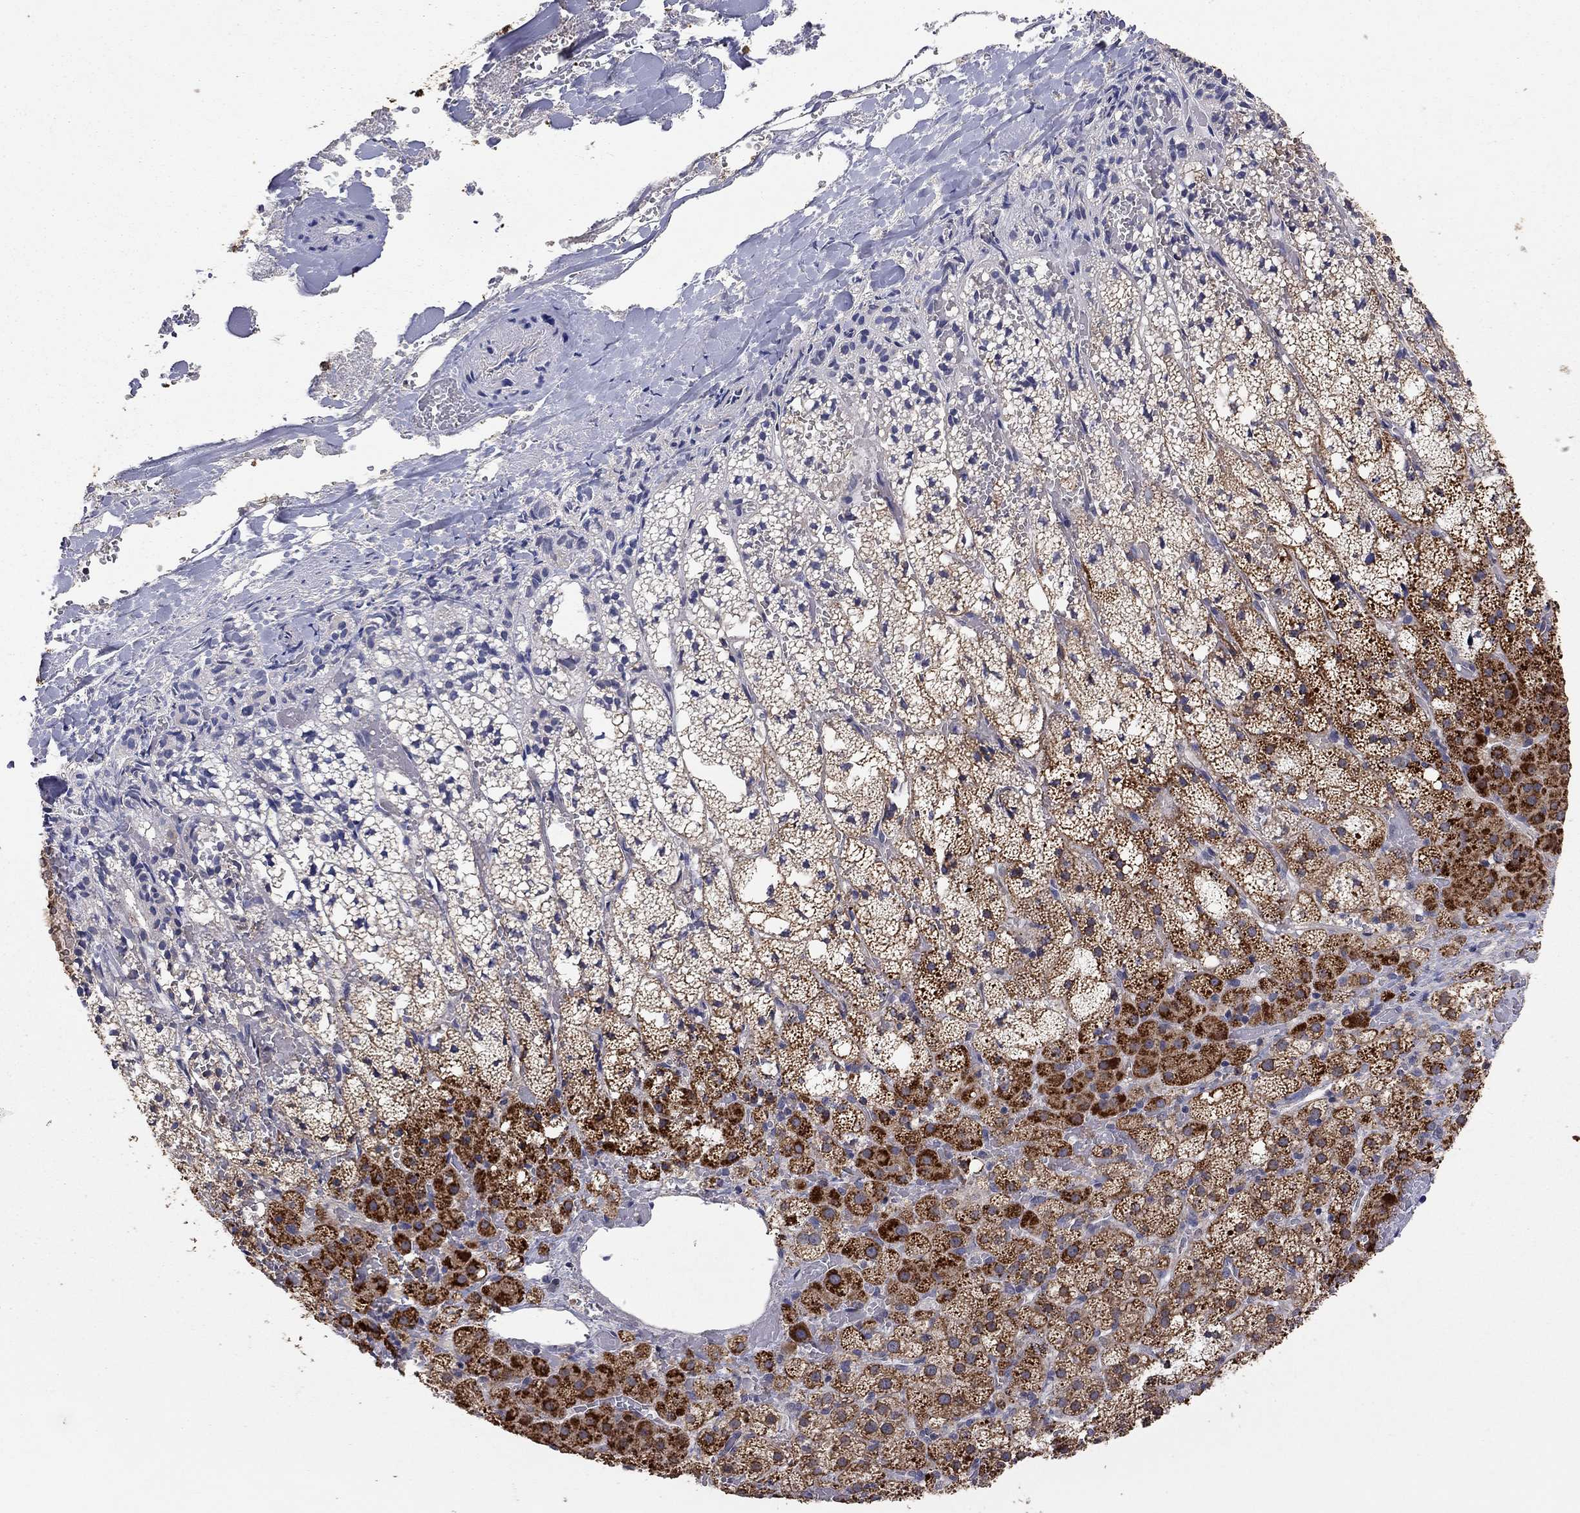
{"staining": {"intensity": "strong", "quantity": "25%-75%", "location": "cytoplasmic/membranous"}, "tissue": "adrenal gland", "cell_type": "Glandular cells", "image_type": "normal", "snomed": [{"axis": "morphology", "description": "Normal tissue, NOS"}, {"axis": "topography", "description": "Adrenal gland"}], "caption": "Immunohistochemistry (IHC) (DAB) staining of normal adrenal gland shows strong cytoplasmic/membranous protein positivity in approximately 25%-75% of glandular cells.", "gene": "ANKRA2", "patient": {"sex": "male", "age": 53}}